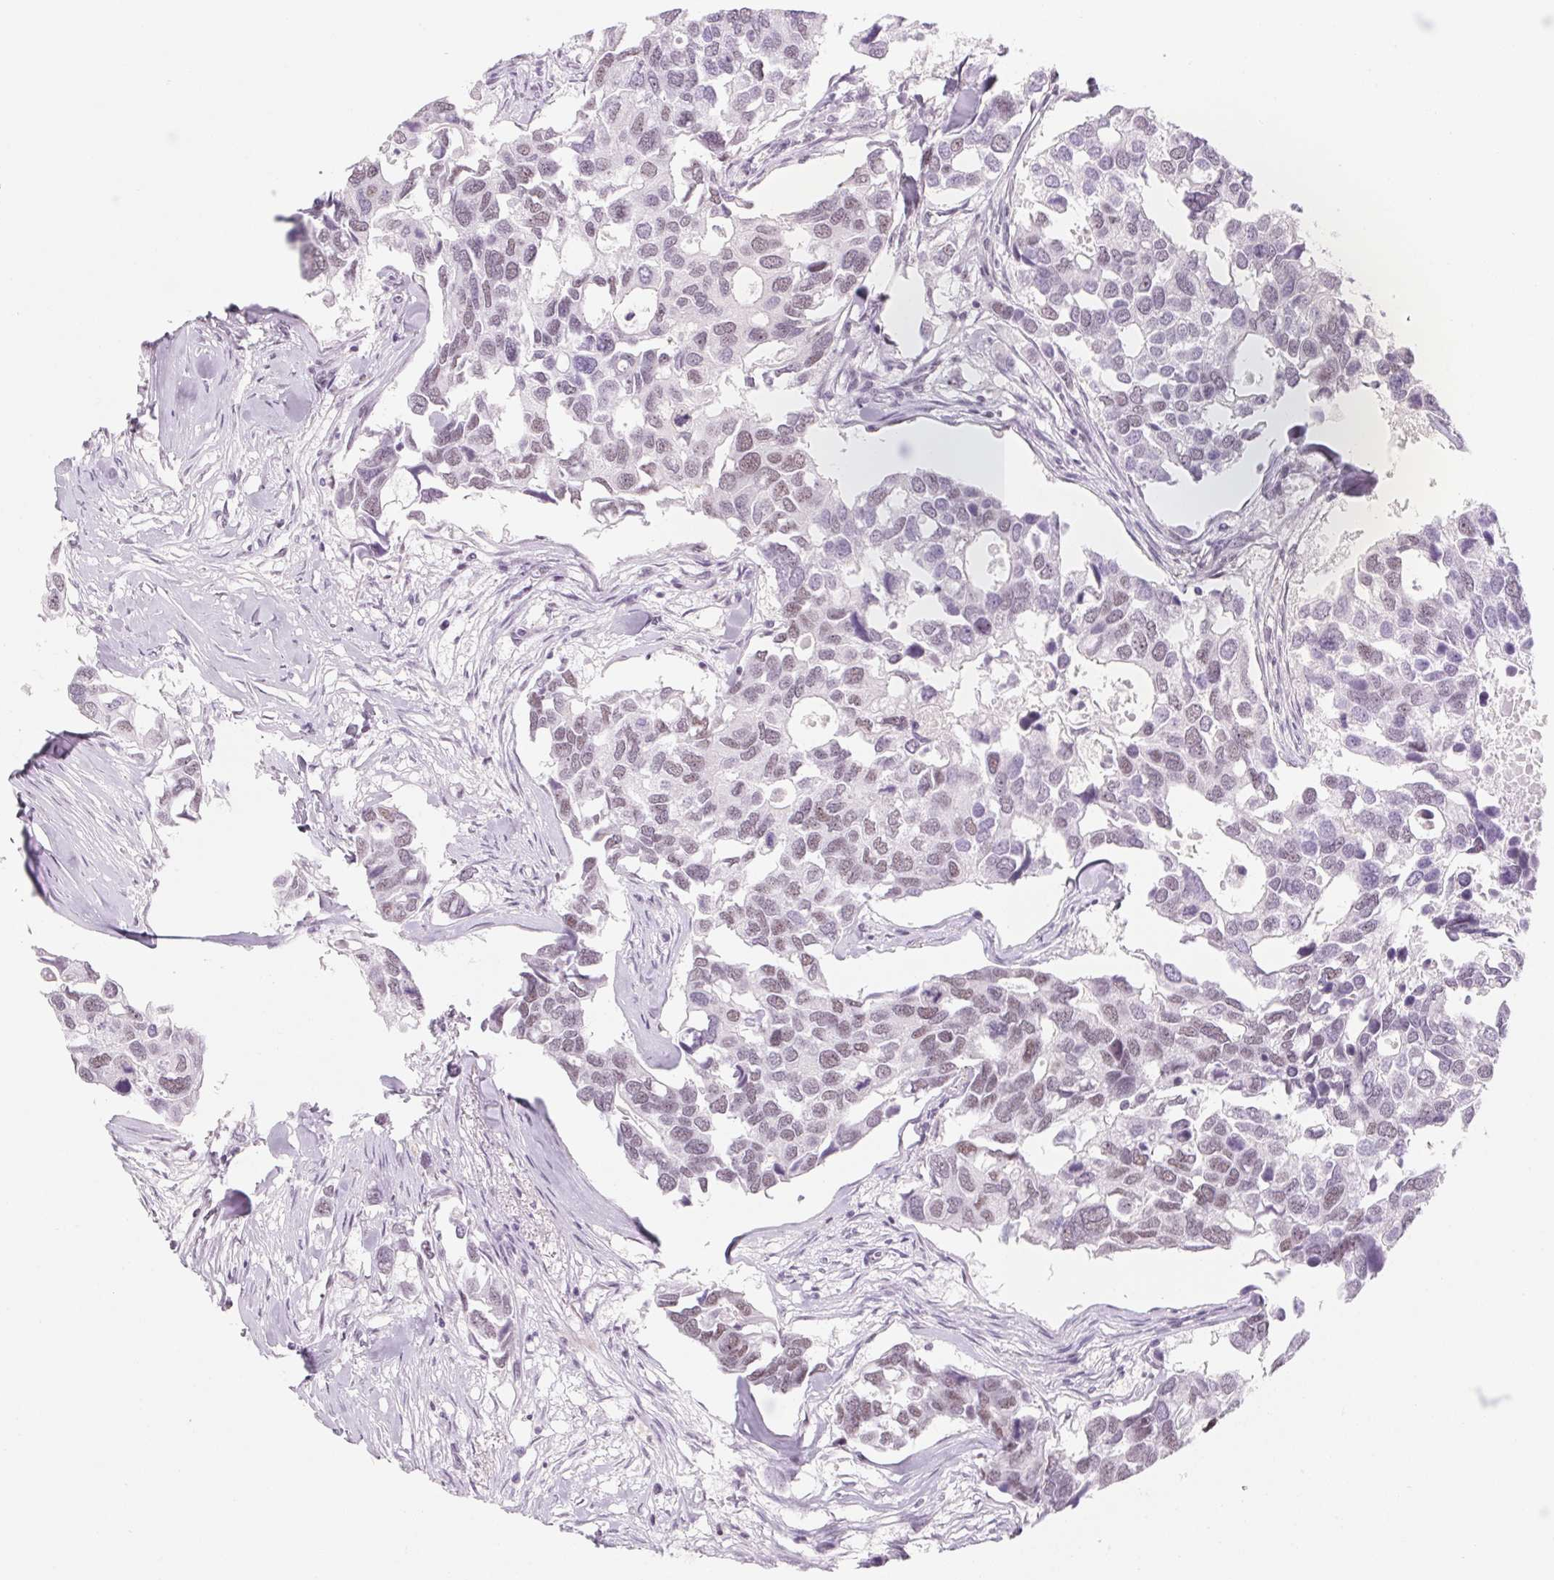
{"staining": {"intensity": "weak", "quantity": "<25%", "location": "nuclear"}, "tissue": "breast cancer", "cell_type": "Tumor cells", "image_type": "cancer", "snomed": [{"axis": "morphology", "description": "Duct carcinoma"}, {"axis": "topography", "description": "Breast"}], "caption": "This photomicrograph is of breast cancer (intraductal carcinoma) stained with immunohistochemistry (IHC) to label a protein in brown with the nuclei are counter-stained blue. There is no expression in tumor cells.", "gene": "ZIC4", "patient": {"sex": "female", "age": 83}}